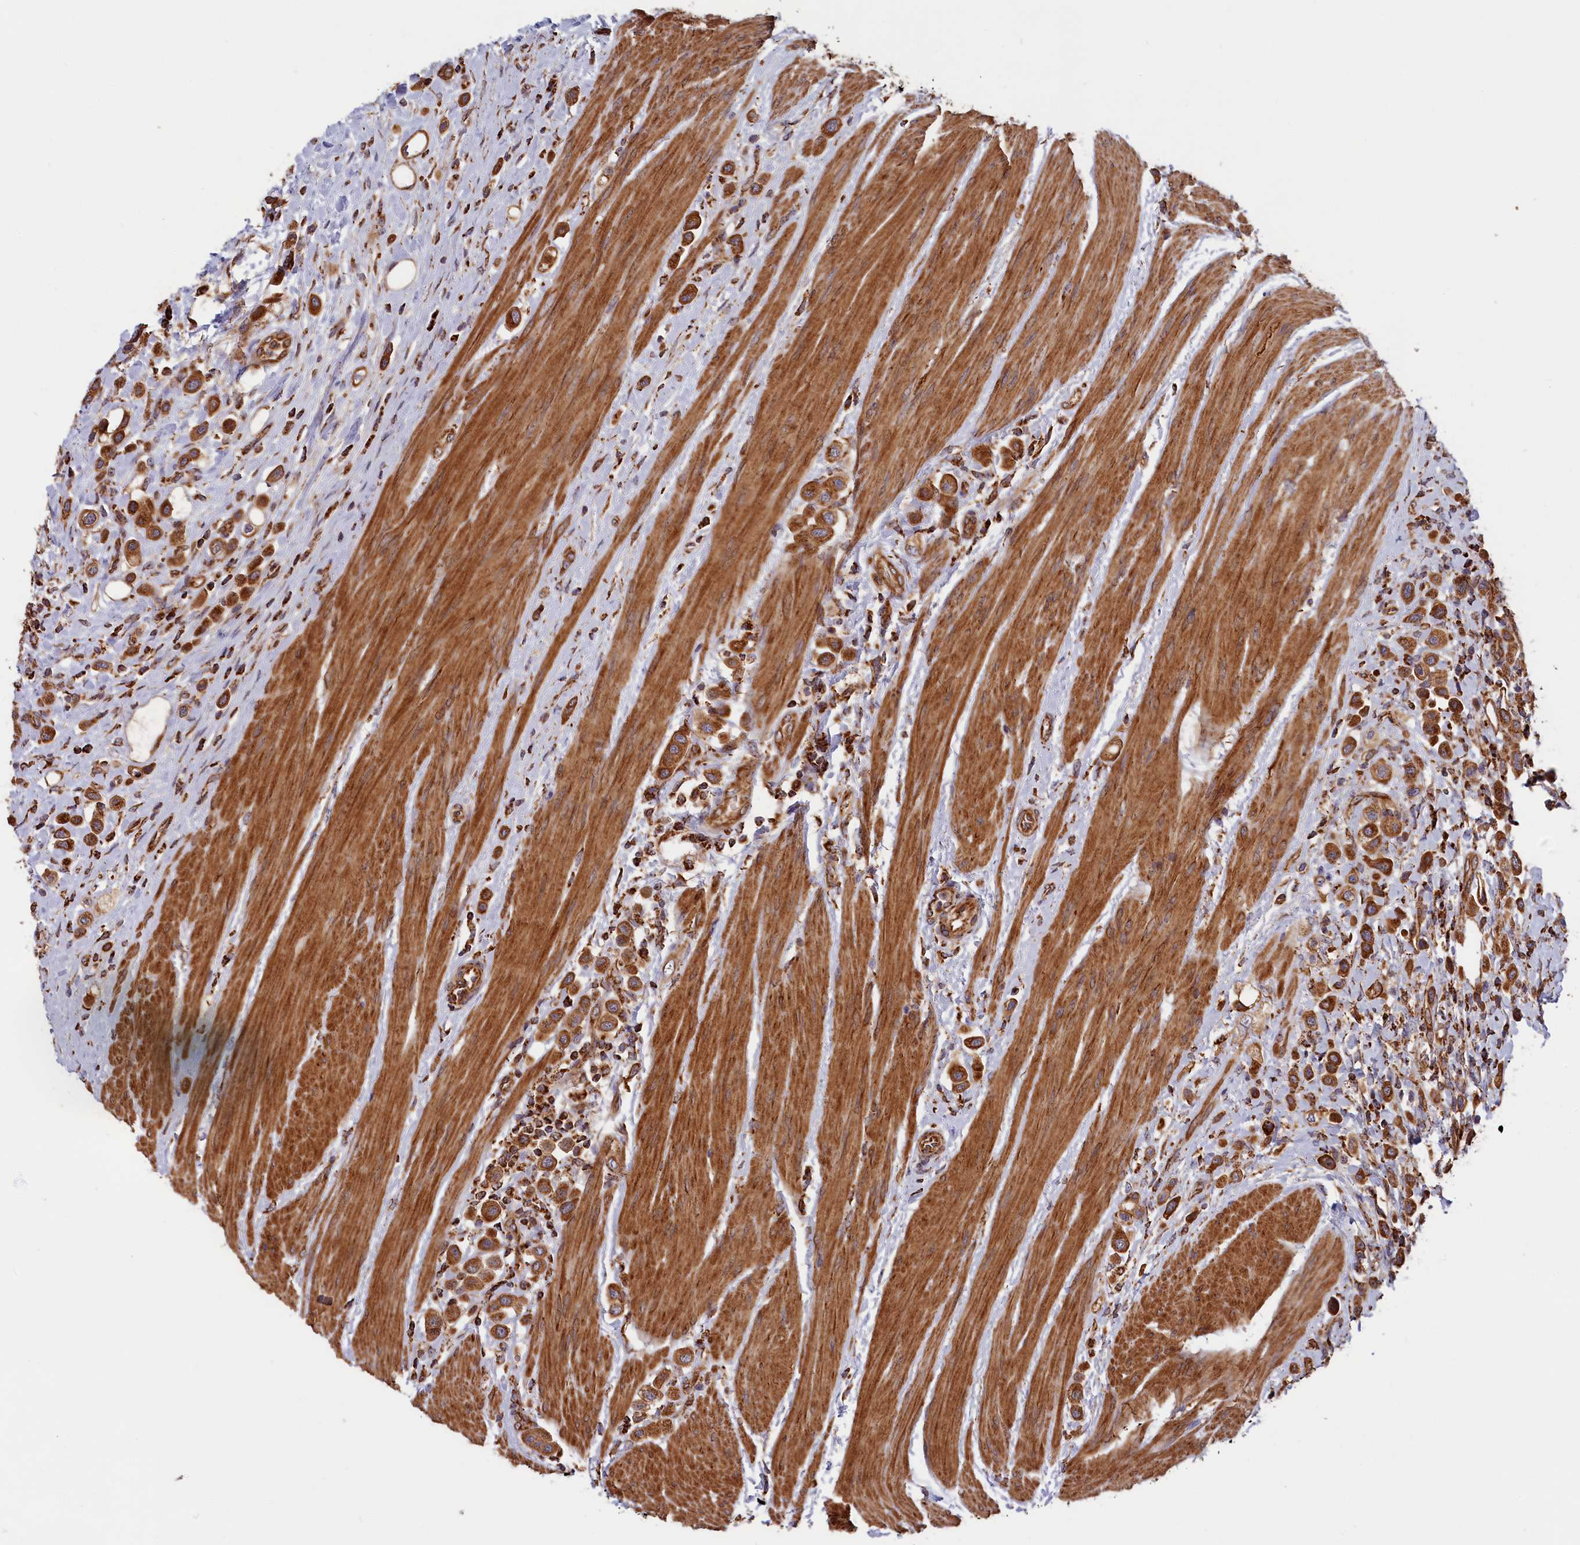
{"staining": {"intensity": "strong", "quantity": ">75%", "location": "cytoplasmic/membranous"}, "tissue": "urothelial cancer", "cell_type": "Tumor cells", "image_type": "cancer", "snomed": [{"axis": "morphology", "description": "Urothelial carcinoma, High grade"}, {"axis": "topography", "description": "Urinary bladder"}], "caption": "High-grade urothelial carcinoma stained for a protein (brown) displays strong cytoplasmic/membranous positive positivity in about >75% of tumor cells.", "gene": "MACROD1", "patient": {"sex": "male", "age": 50}}